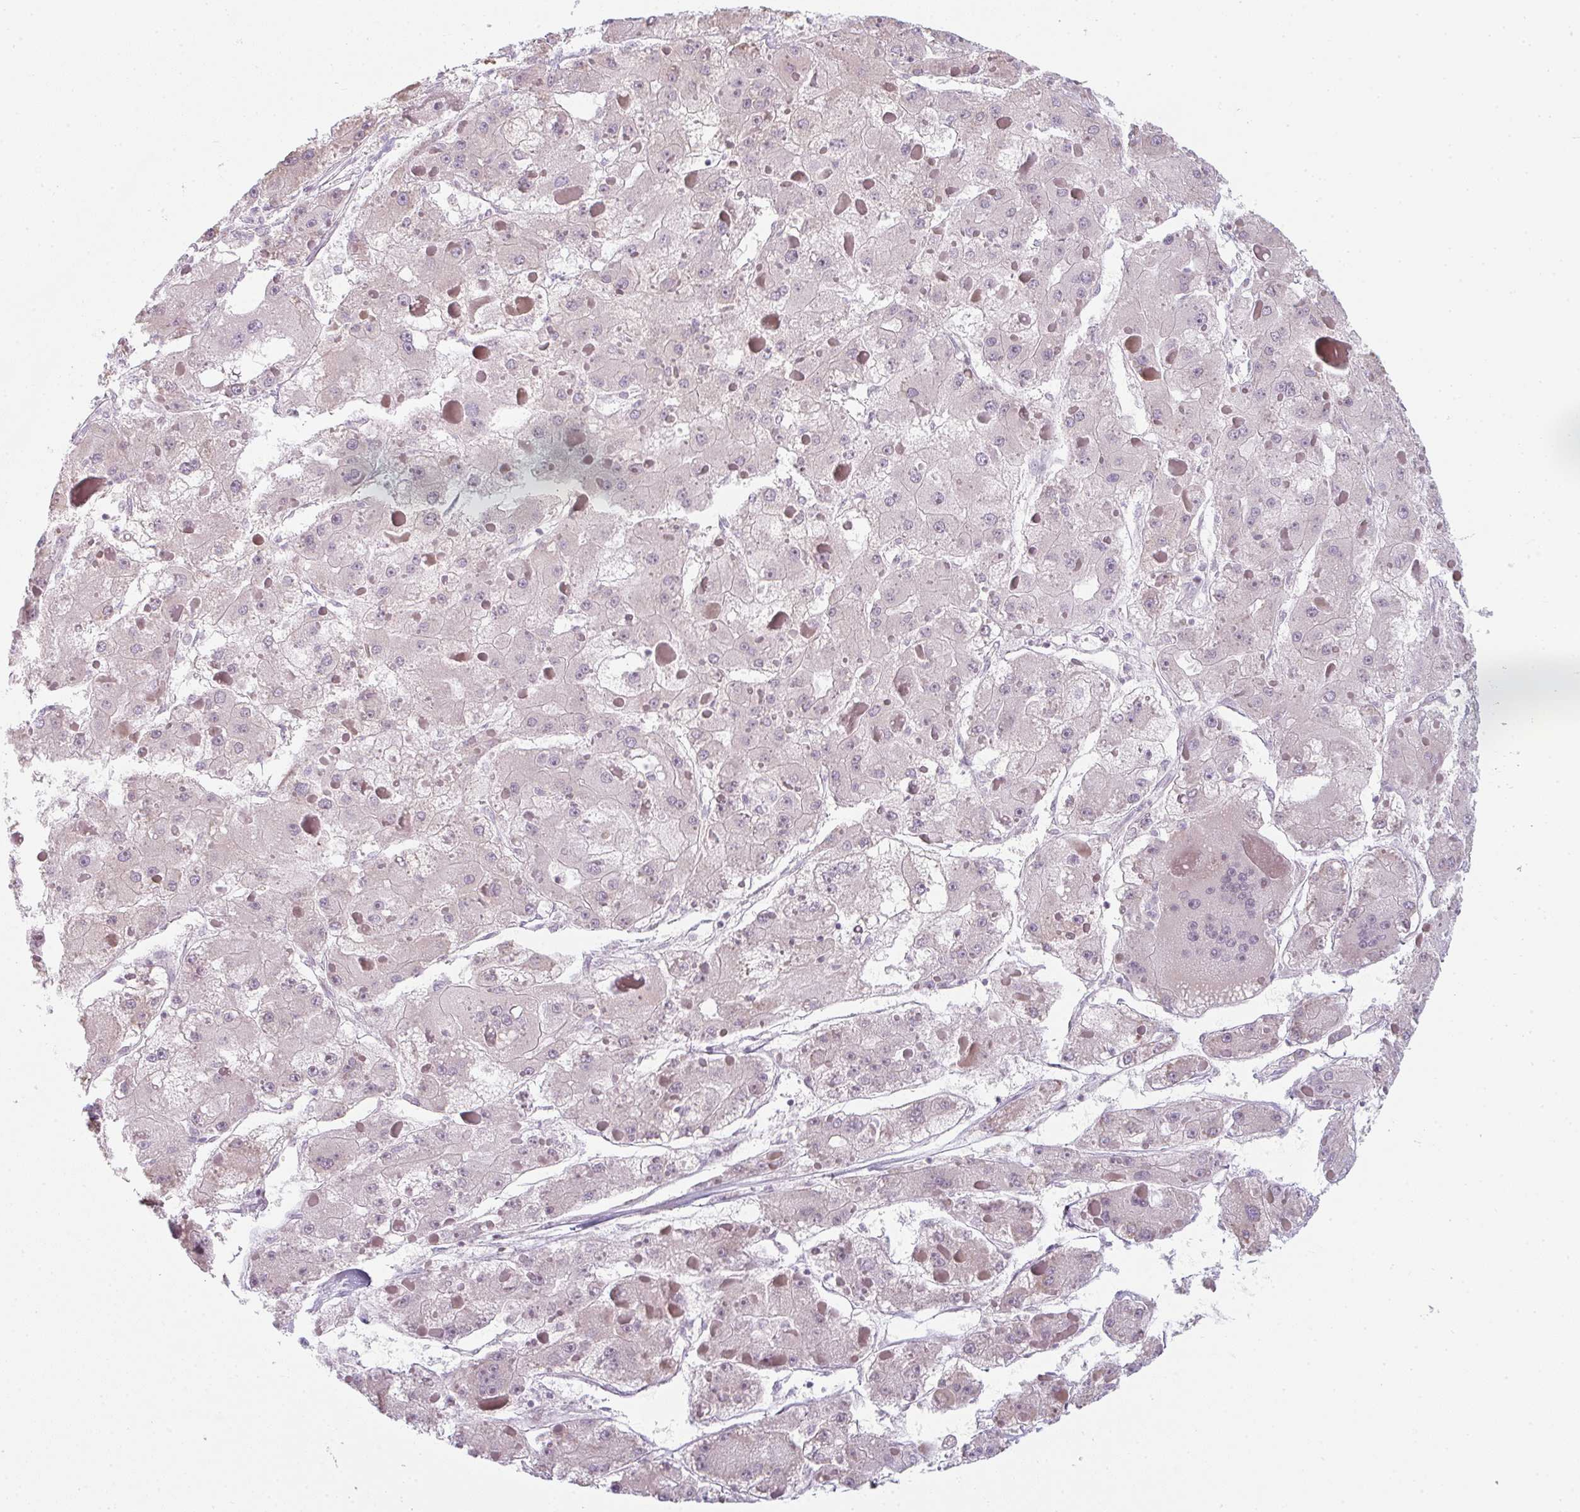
{"staining": {"intensity": "negative", "quantity": "none", "location": "none"}, "tissue": "liver cancer", "cell_type": "Tumor cells", "image_type": "cancer", "snomed": [{"axis": "morphology", "description": "Carcinoma, Hepatocellular, NOS"}, {"axis": "topography", "description": "Liver"}], "caption": "Human liver hepatocellular carcinoma stained for a protein using IHC displays no positivity in tumor cells.", "gene": "TMEM237", "patient": {"sex": "female", "age": 73}}